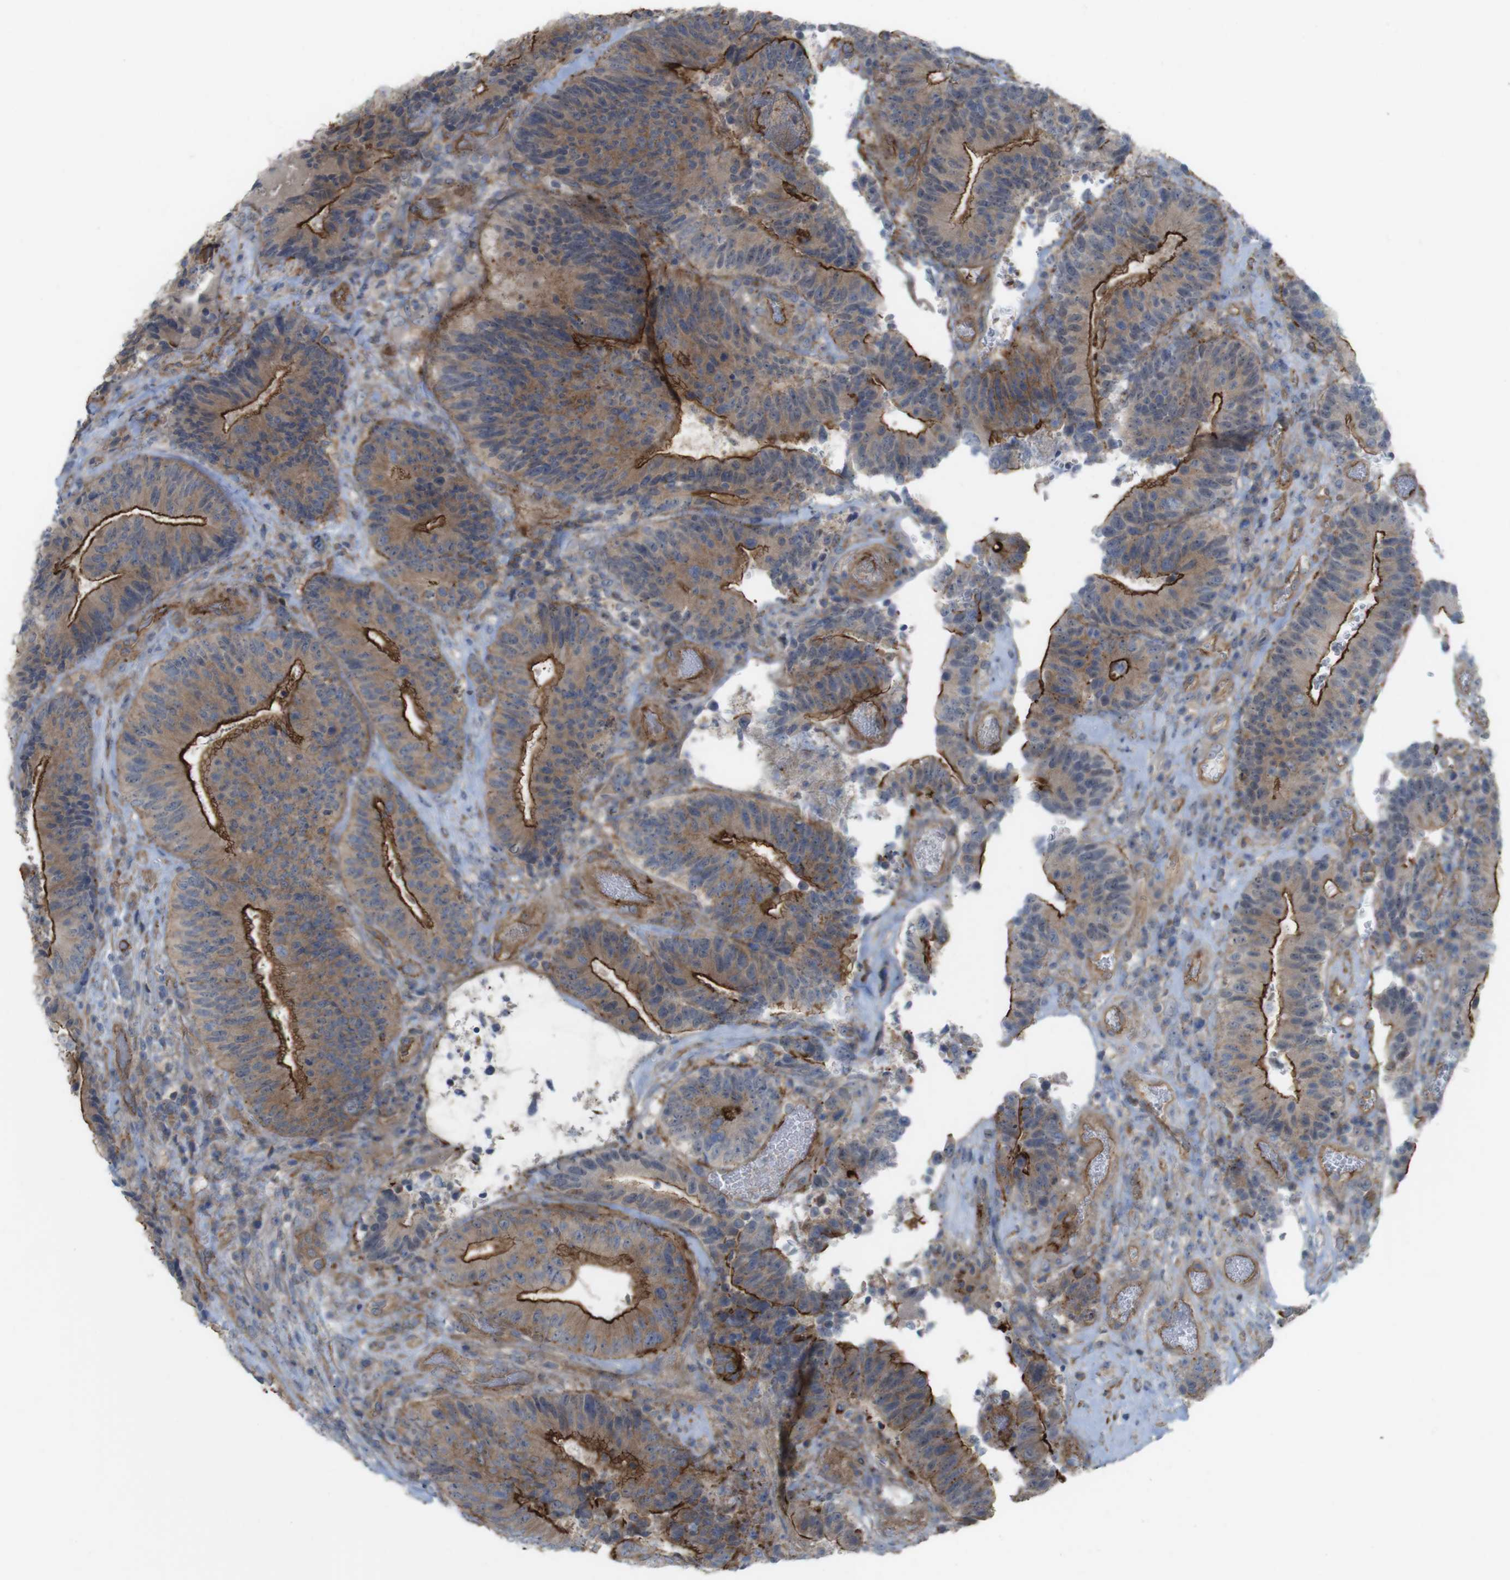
{"staining": {"intensity": "strong", "quantity": ">75%", "location": "cytoplasmic/membranous"}, "tissue": "colorectal cancer", "cell_type": "Tumor cells", "image_type": "cancer", "snomed": [{"axis": "morphology", "description": "Adenocarcinoma, NOS"}, {"axis": "topography", "description": "Rectum"}], "caption": "Protein staining reveals strong cytoplasmic/membranous expression in about >75% of tumor cells in colorectal cancer. The staining was performed using DAB to visualize the protein expression in brown, while the nuclei were stained in blue with hematoxylin (Magnification: 20x).", "gene": "PREX2", "patient": {"sex": "male", "age": 72}}